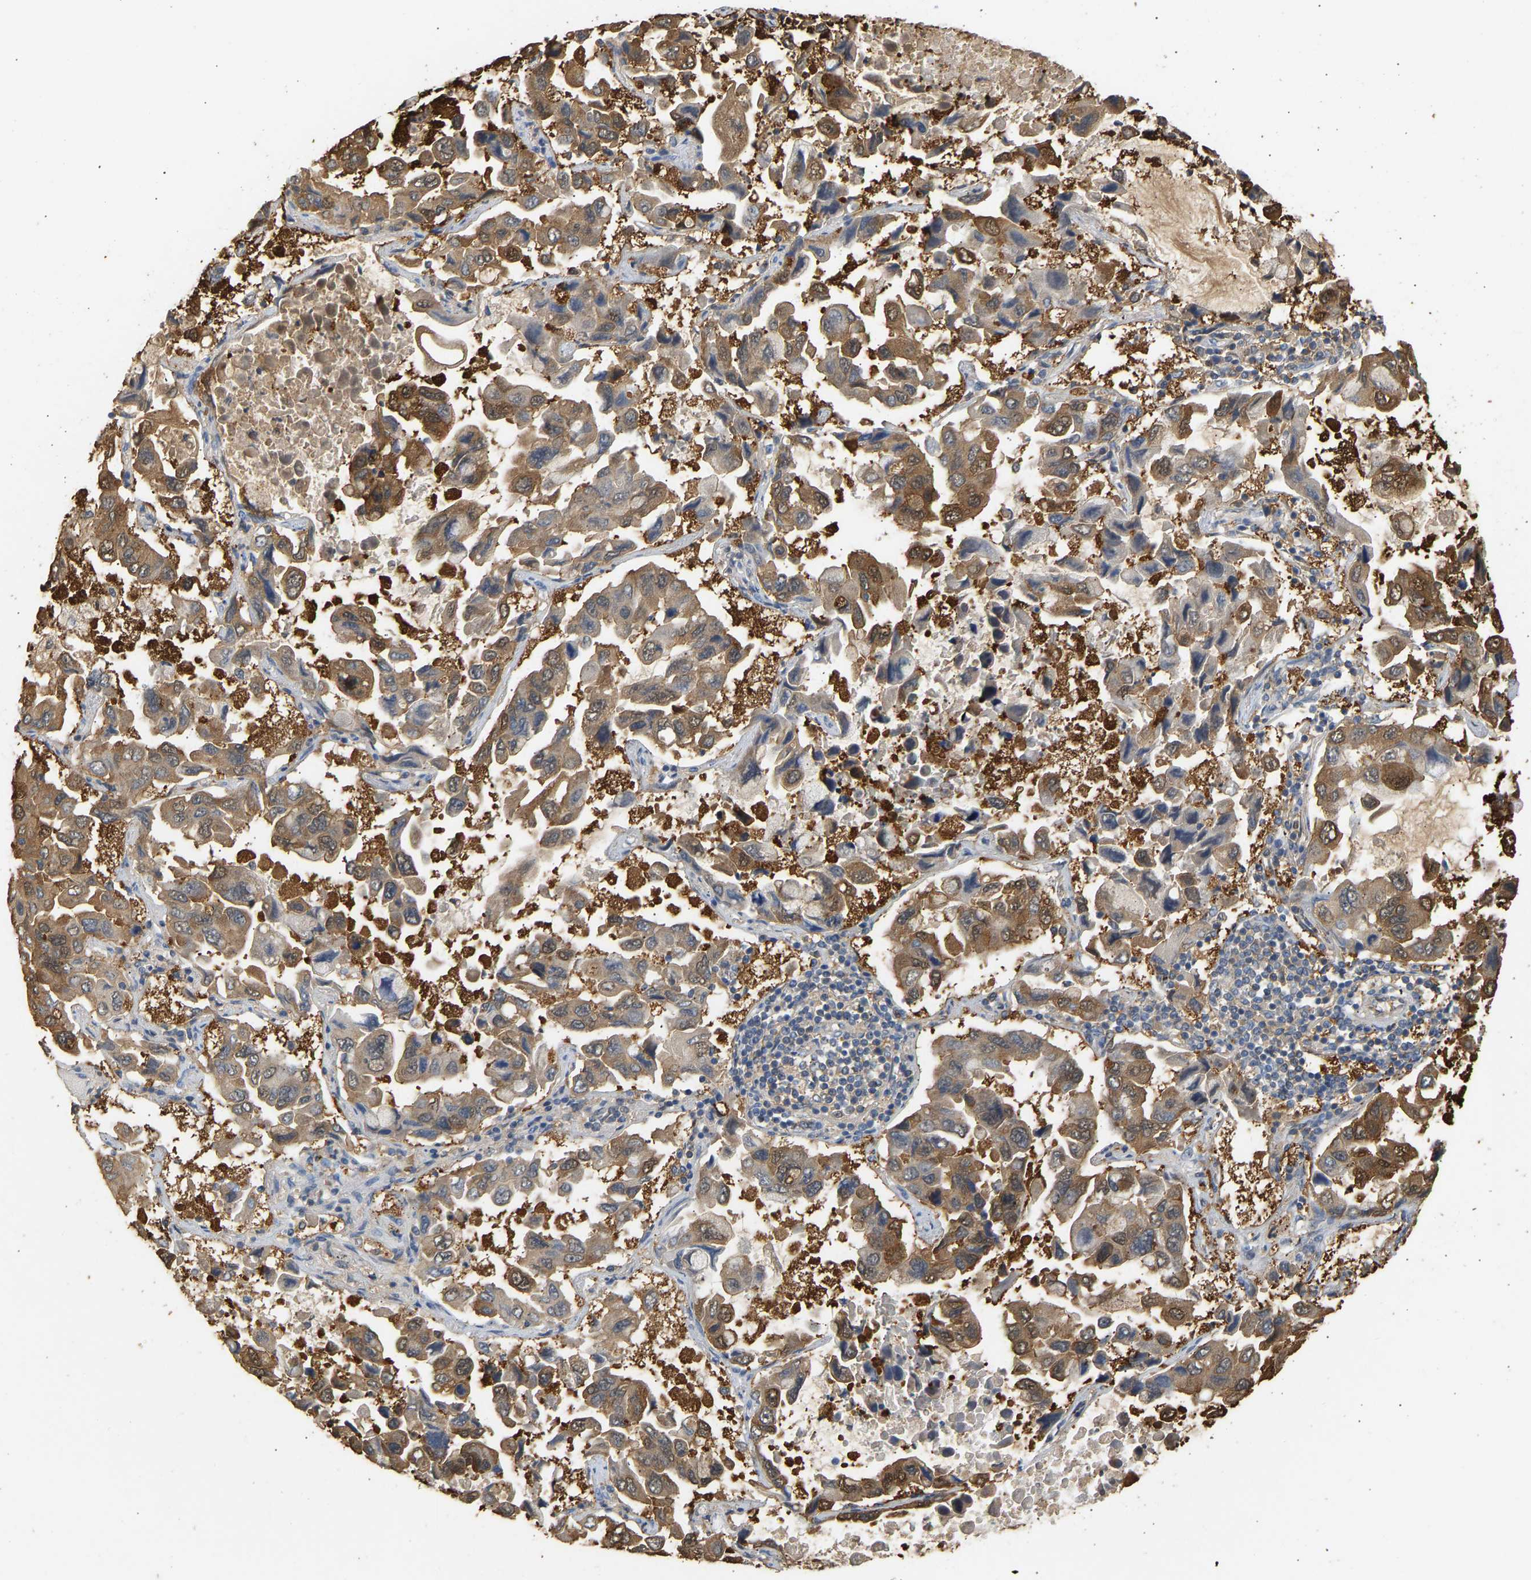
{"staining": {"intensity": "moderate", "quantity": ">75%", "location": "cytoplasmic/membranous"}, "tissue": "lung cancer", "cell_type": "Tumor cells", "image_type": "cancer", "snomed": [{"axis": "morphology", "description": "Adenocarcinoma, NOS"}, {"axis": "topography", "description": "Lung"}], "caption": "A photomicrograph of human lung cancer stained for a protein exhibits moderate cytoplasmic/membranous brown staining in tumor cells.", "gene": "ENO1", "patient": {"sex": "male", "age": 64}}